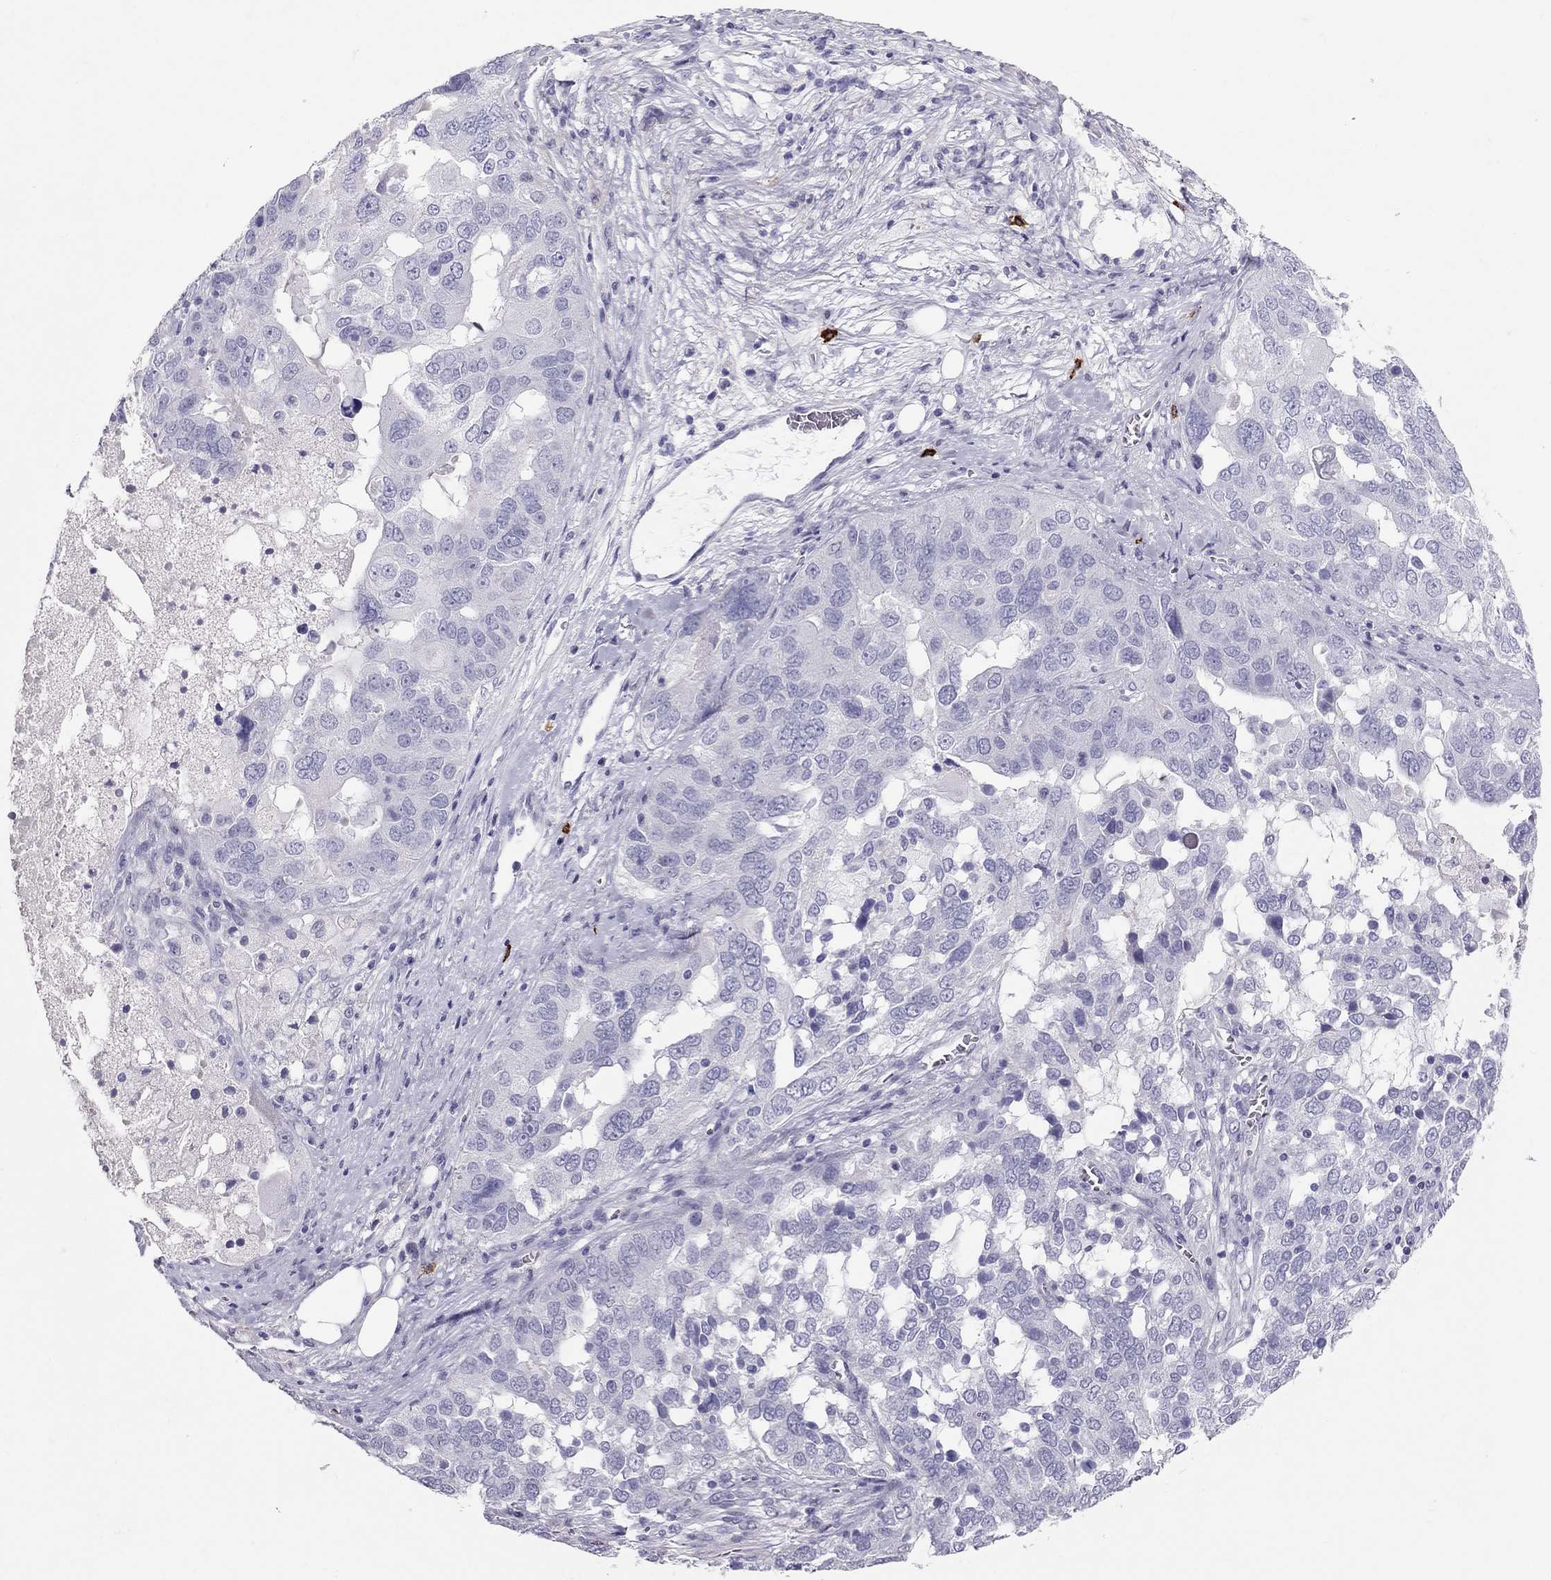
{"staining": {"intensity": "negative", "quantity": "none", "location": "none"}, "tissue": "ovarian cancer", "cell_type": "Tumor cells", "image_type": "cancer", "snomed": [{"axis": "morphology", "description": "Carcinoma, endometroid"}, {"axis": "topography", "description": "Soft tissue"}, {"axis": "topography", "description": "Ovary"}], "caption": "An IHC image of ovarian endometroid carcinoma is shown. There is no staining in tumor cells of ovarian endometroid carcinoma. Brightfield microscopy of immunohistochemistry (IHC) stained with DAB (brown) and hematoxylin (blue), captured at high magnification.", "gene": "IL17REL", "patient": {"sex": "female", "age": 52}}